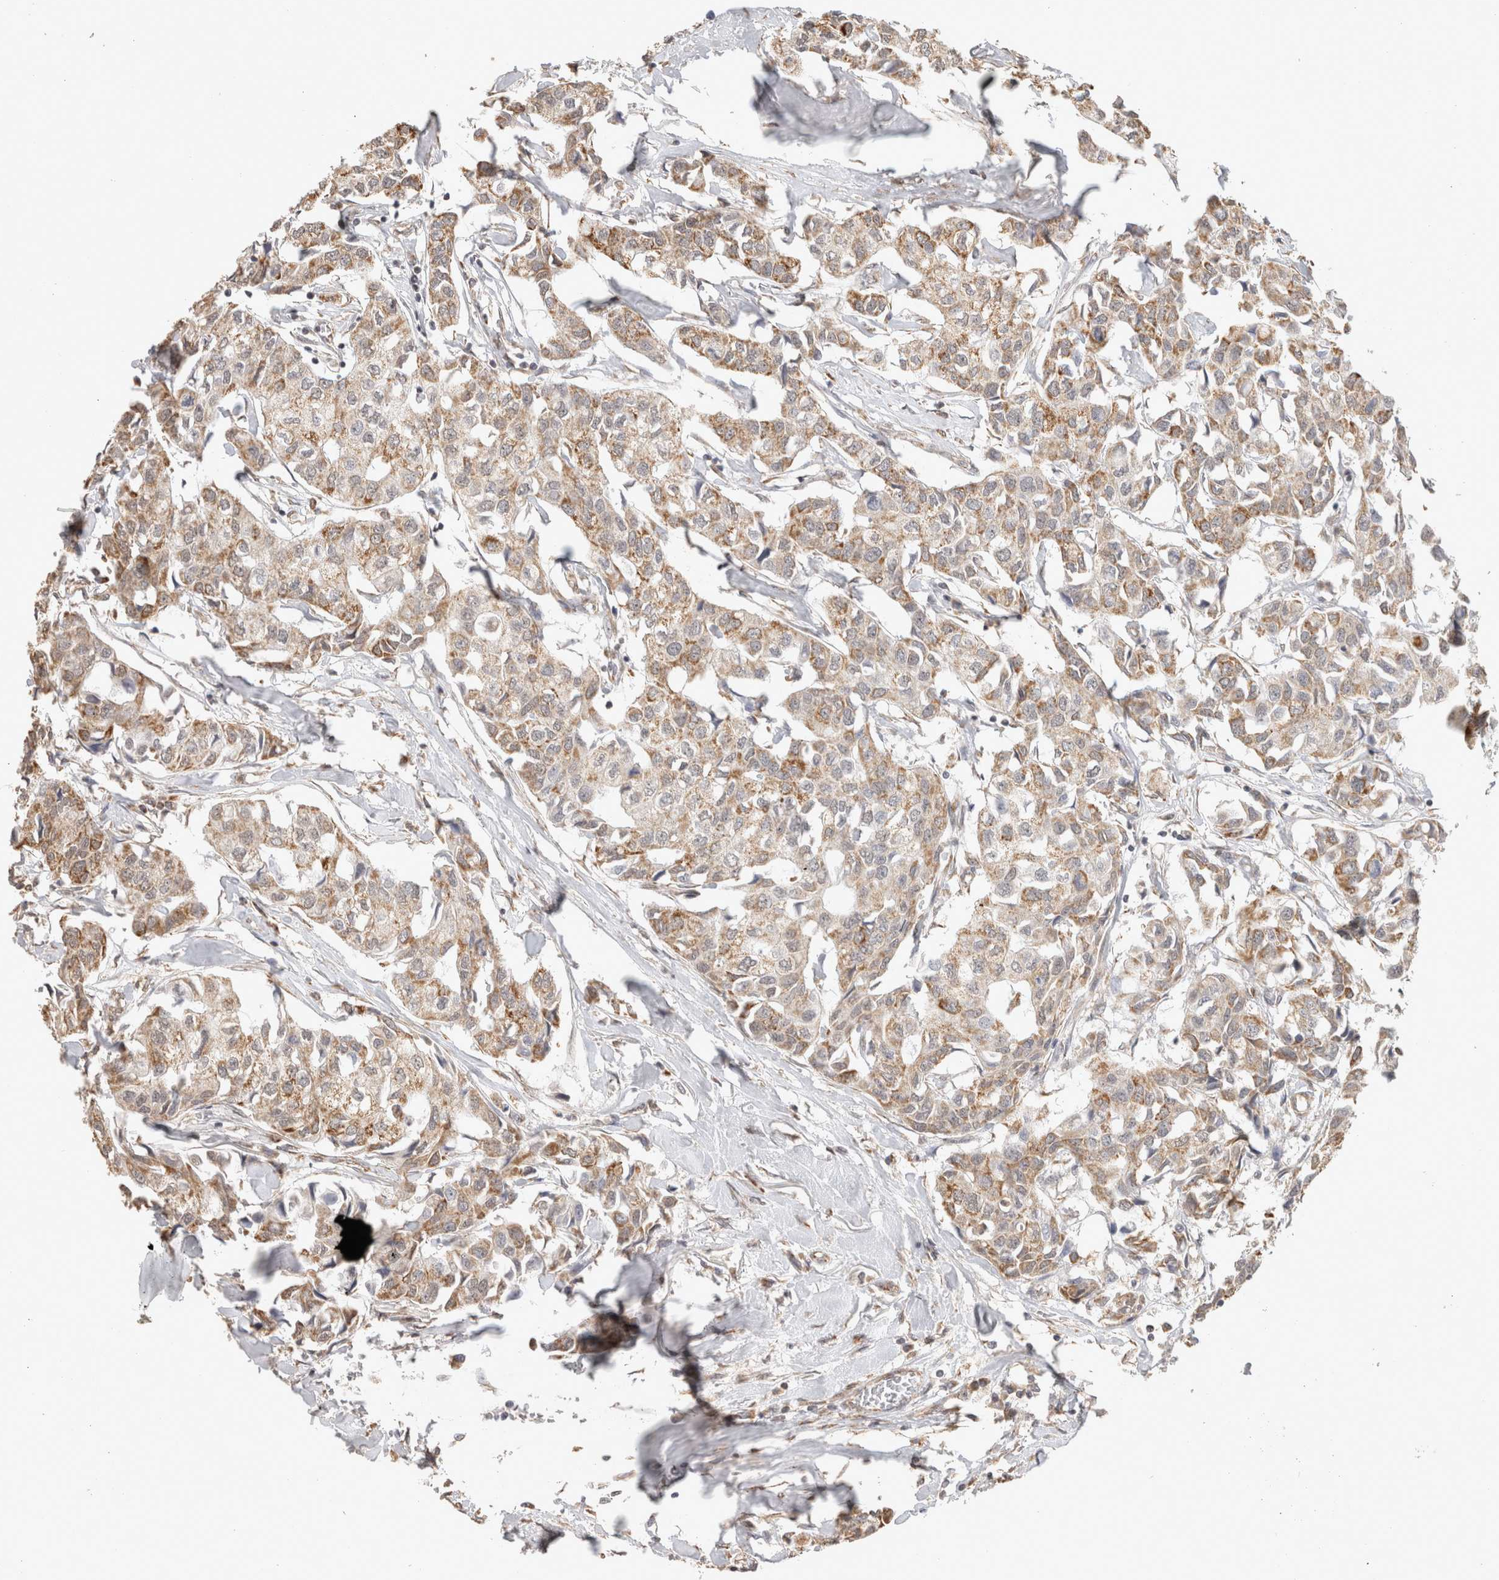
{"staining": {"intensity": "weak", "quantity": ">75%", "location": "cytoplasmic/membranous"}, "tissue": "breast cancer", "cell_type": "Tumor cells", "image_type": "cancer", "snomed": [{"axis": "morphology", "description": "Duct carcinoma"}, {"axis": "topography", "description": "Breast"}], "caption": "Immunohistochemical staining of breast cancer demonstrates low levels of weak cytoplasmic/membranous staining in about >75% of tumor cells.", "gene": "BNIP3L", "patient": {"sex": "female", "age": 80}}